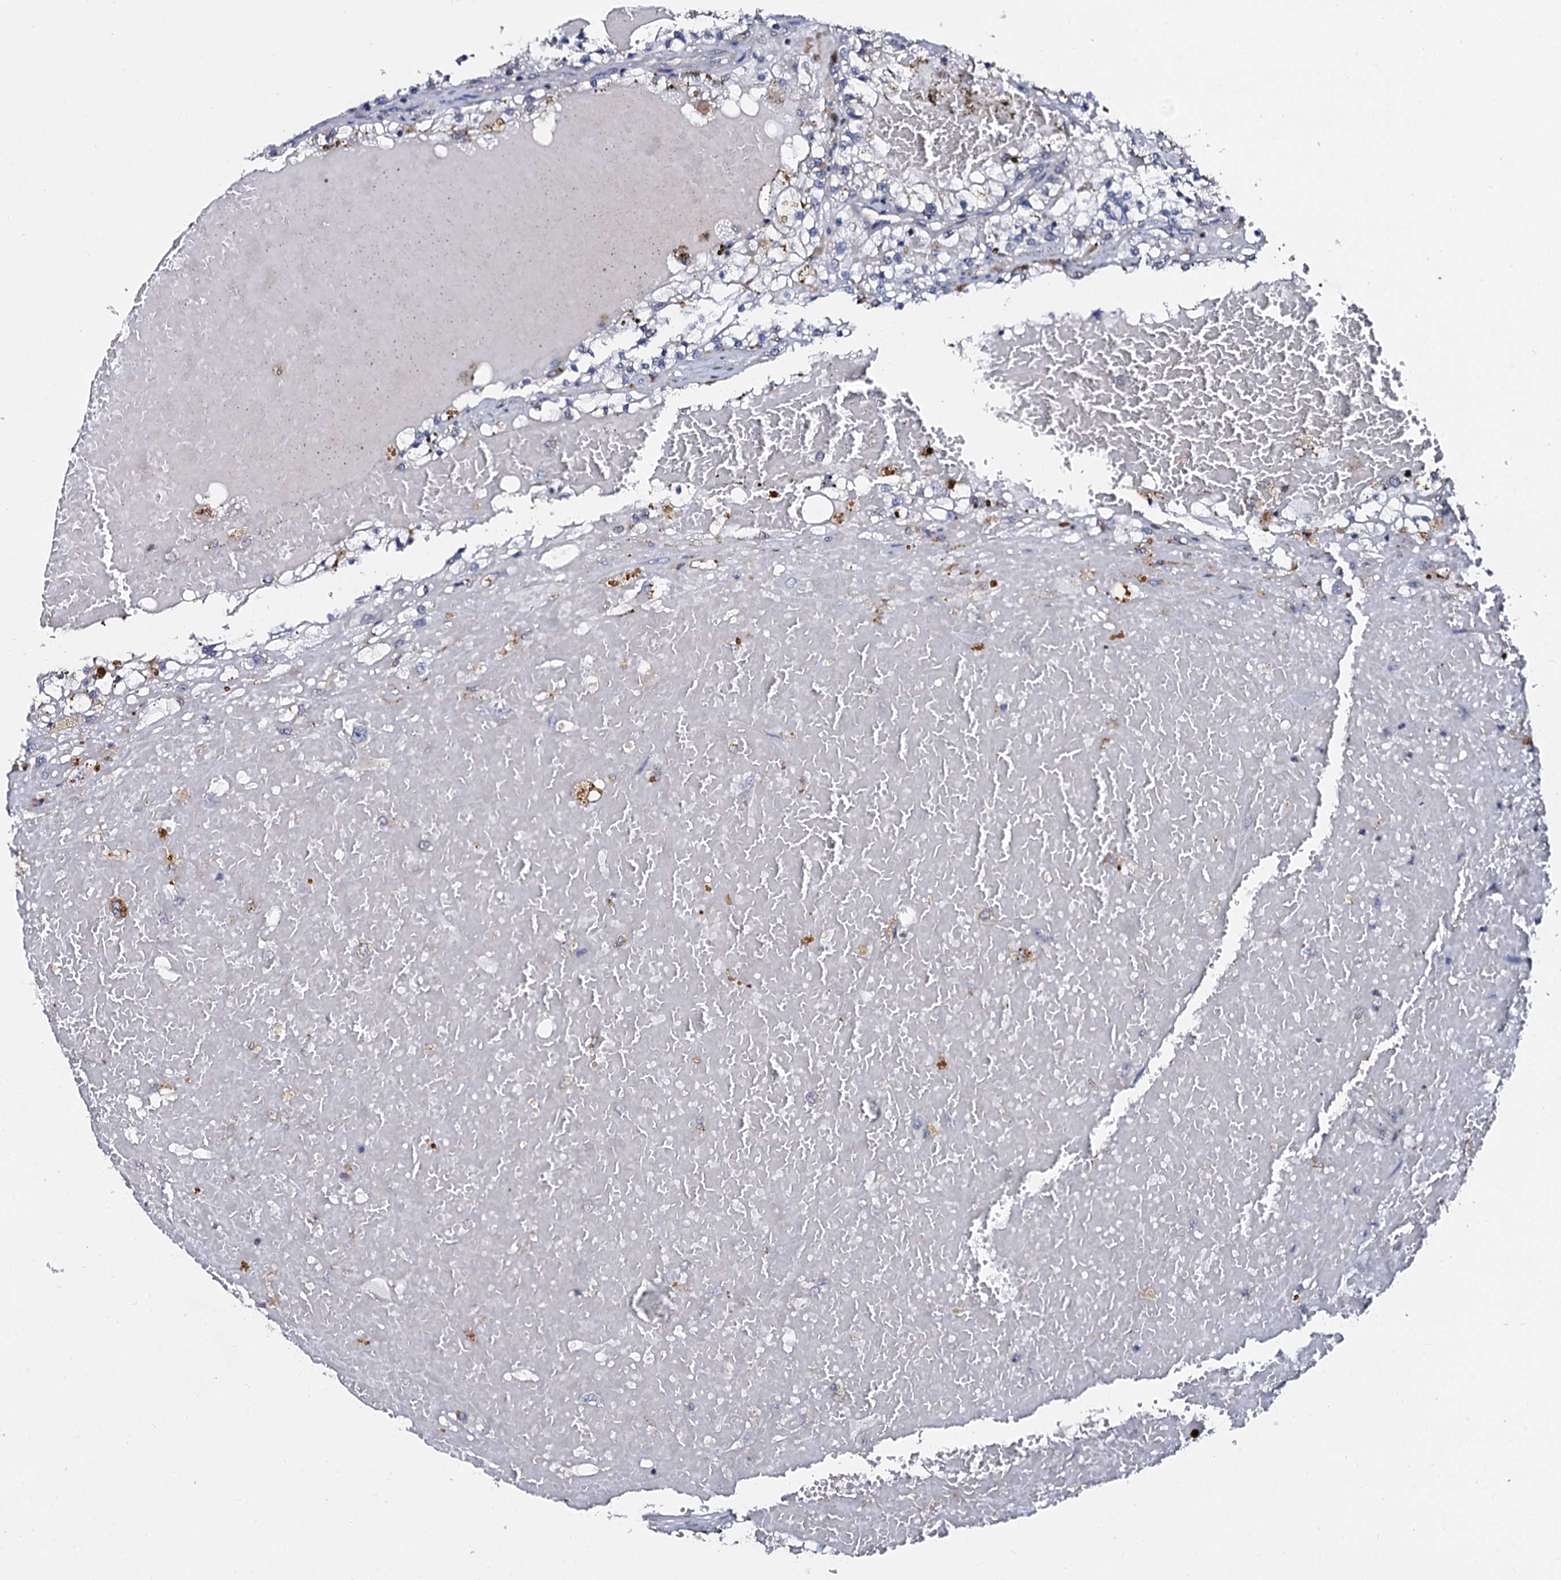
{"staining": {"intensity": "negative", "quantity": "none", "location": "none"}, "tissue": "renal cancer", "cell_type": "Tumor cells", "image_type": "cancer", "snomed": [{"axis": "morphology", "description": "Normal tissue, NOS"}, {"axis": "morphology", "description": "Adenocarcinoma, NOS"}, {"axis": "topography", "description": "Kidney"}], "caption": "Immunohistochemistry (IHC) micrograph of neoplastic tissue: renal cancer stained with DAB (3,3'-diaminobenzidine) reveals no significant protein positivity in tumor cells.", "gene": "SLC37A4", "patient": {"sex": "male", "age": 68}}